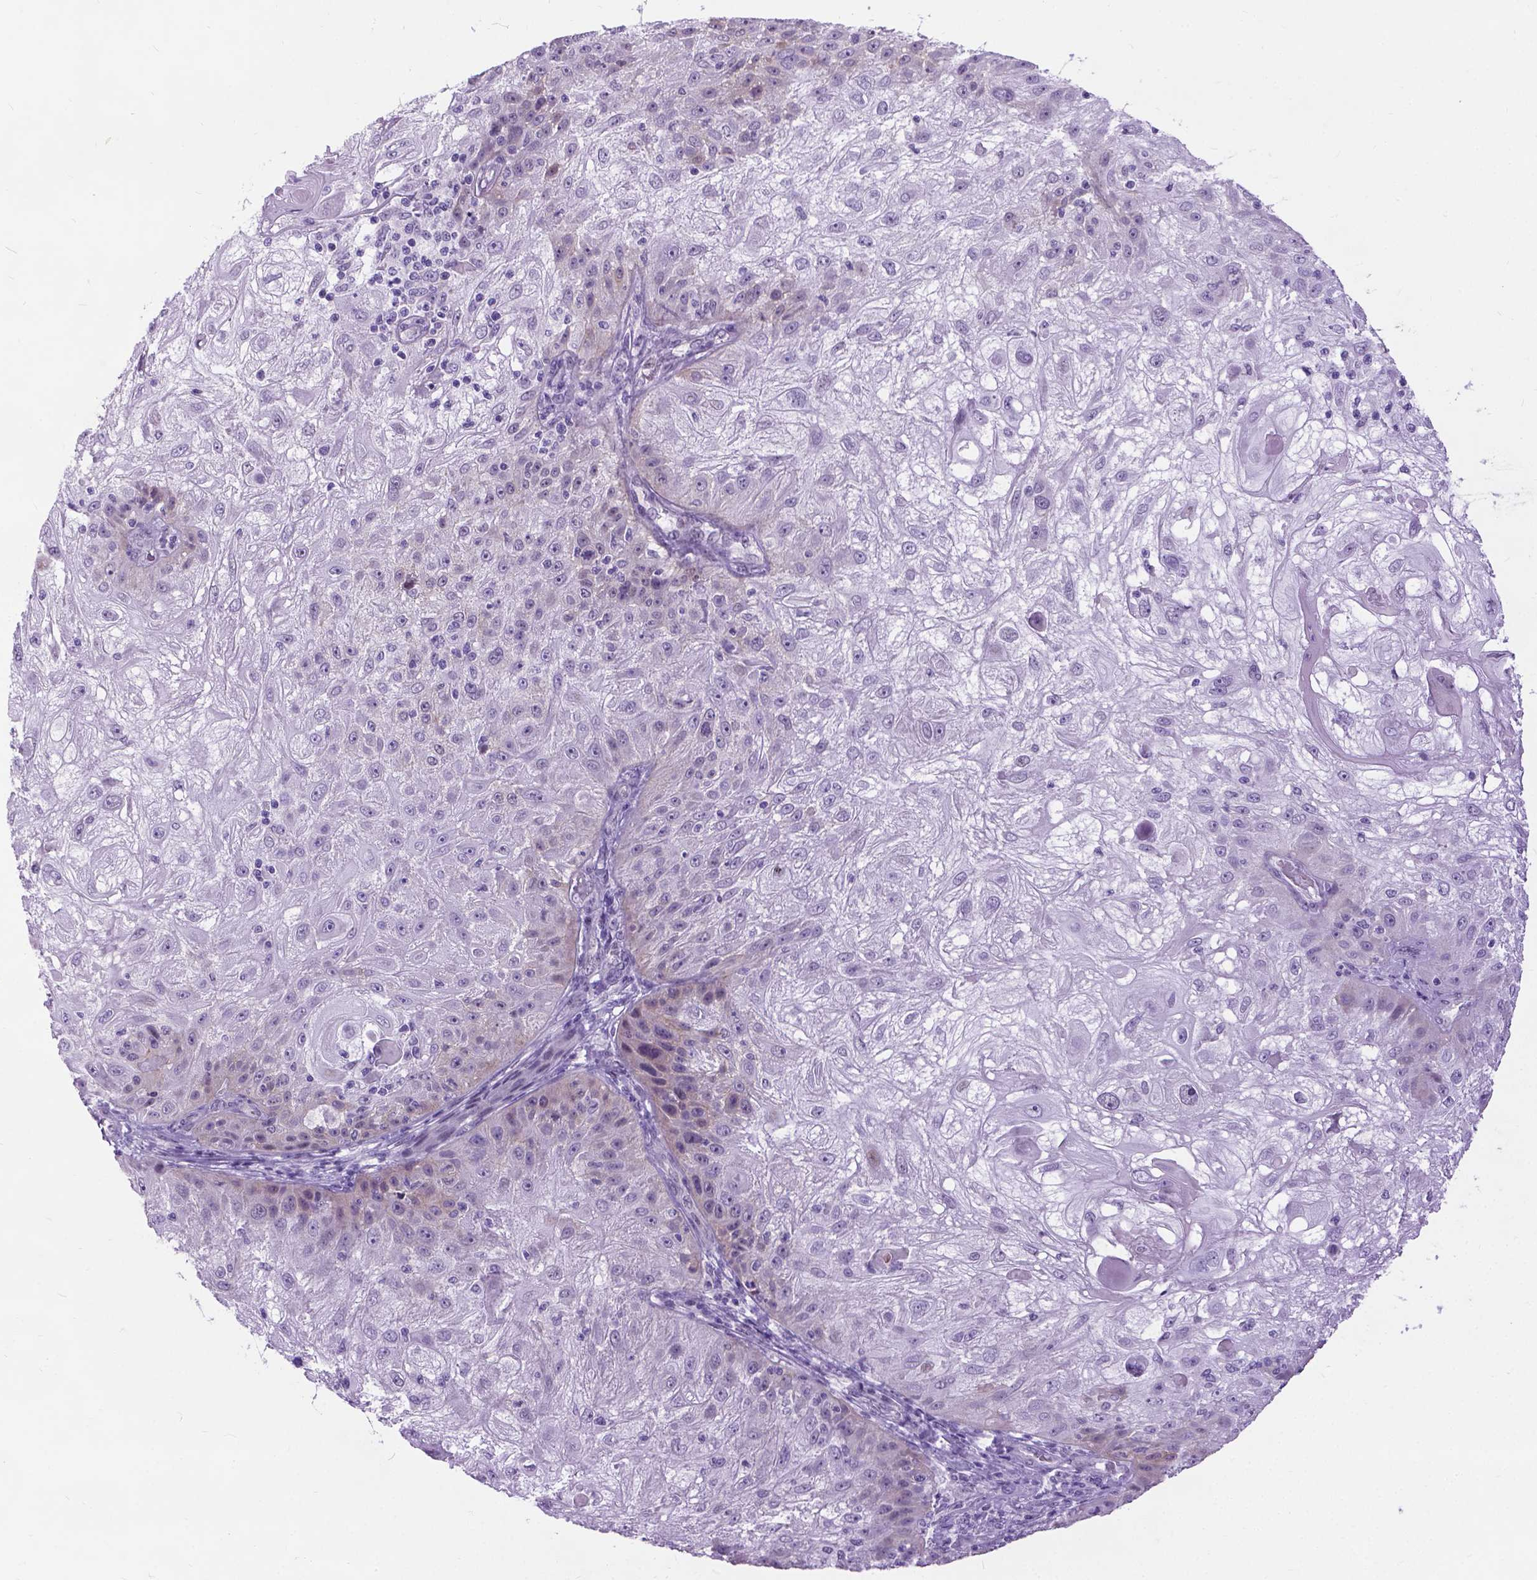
{"staining": {"intensity": "weak", "quantity": "<25%", "location": "cytoplasmic/membranous"}, "tissue": "skin cancer", "cell_type": "Tumor cells", "image_type": "cancer", "snomed": [{"axis": "morphology", "description": "Normal tissue, NOS"}, {"axis": "morphology", "description": "Squamous cell carcinoma, NOS"}, {"axis": "topography", "description": "Skin"}], "caption": "Tumor cells are negative for brown protein staining in skin cancer.", "gene": "PROB1", "patient": {"sex": "female", "age": 83}}